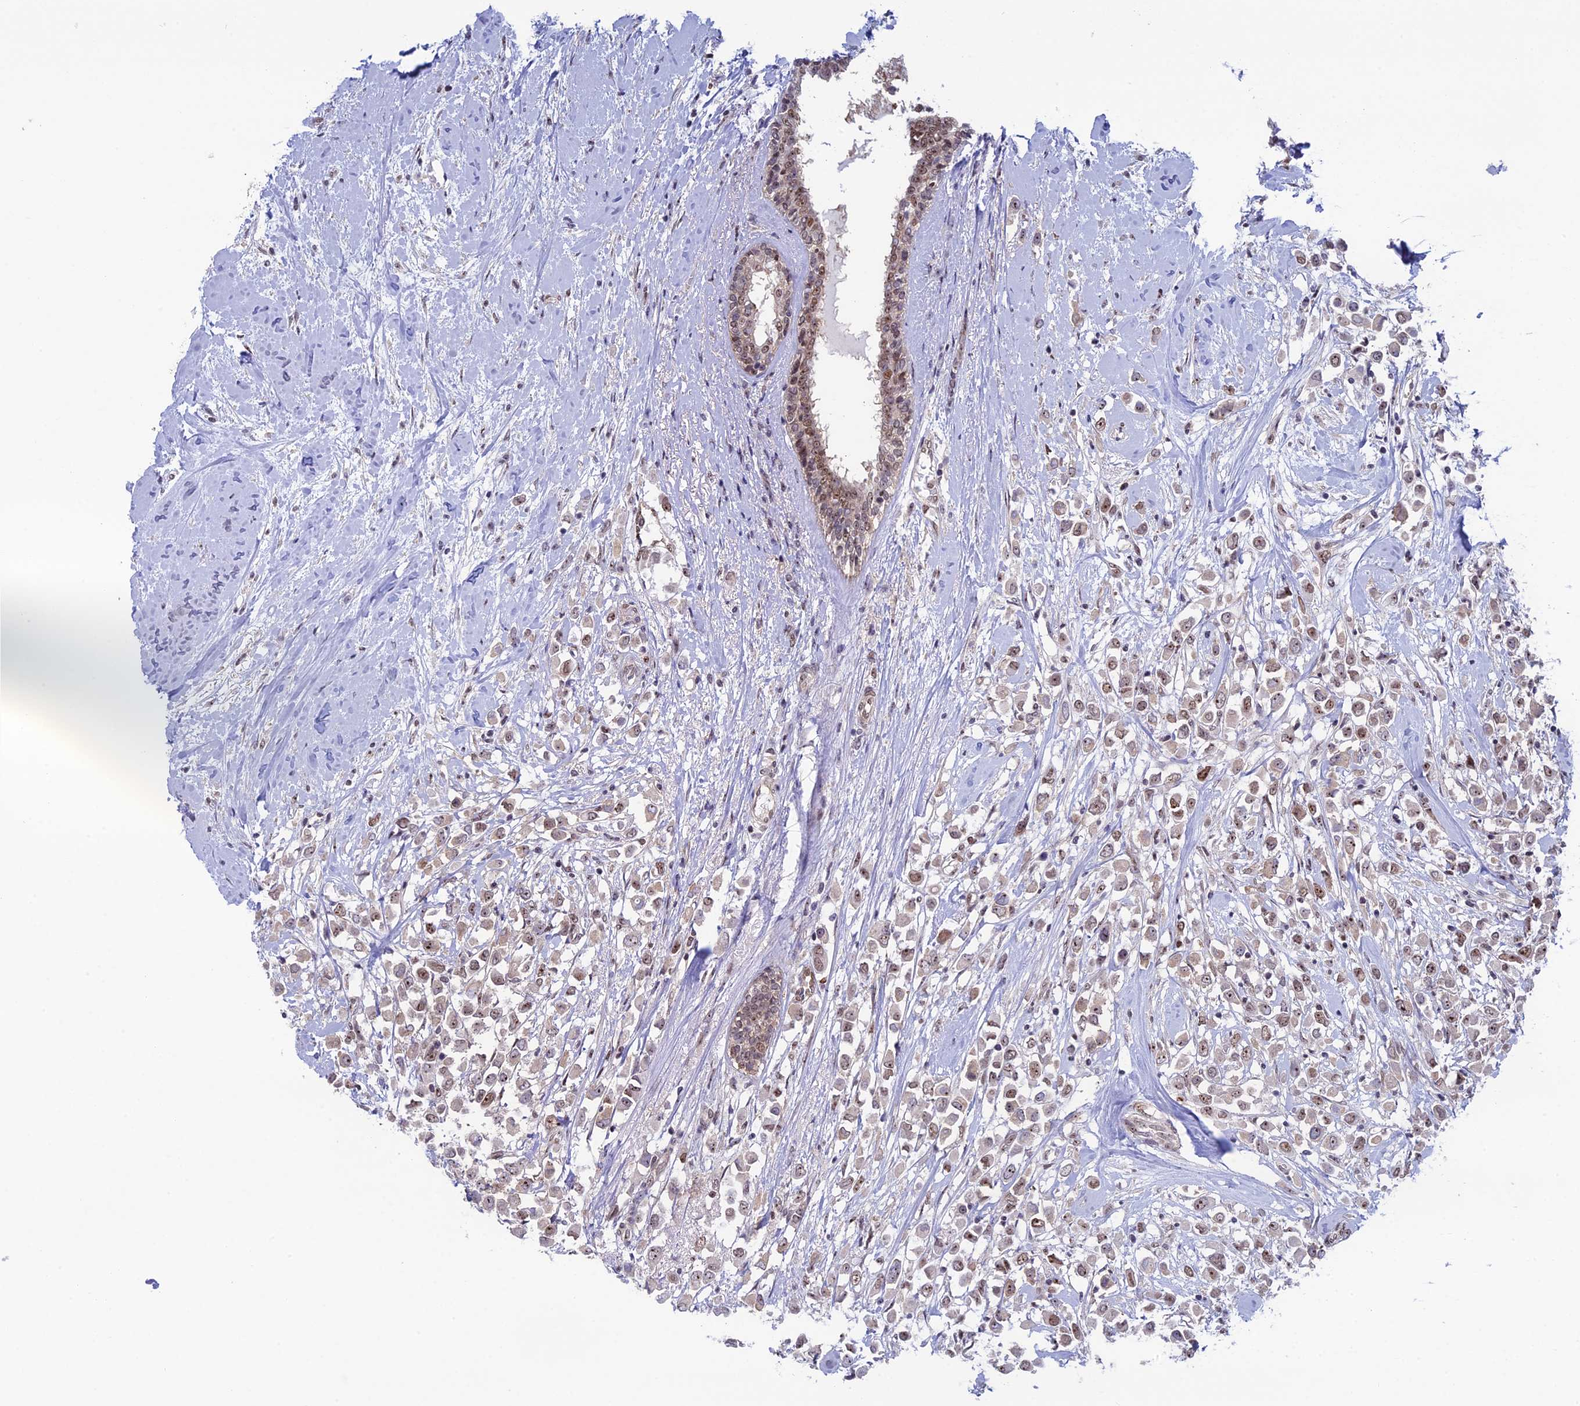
{"staining": {"intensity": "weak", "quantity": ">75%", "location": "nuclear"}, "tissue": "breast cancer", "cell_type": "Tumor cells", "image_type": "cancer", "snomed": [{"axis": "morphology", "description": "Duct carcinoma"}, {"axis": "topography", "description": "Breast"}], "caption": "The image shows a brown stain indicating the presence of a protein in the nuclear of tumor cells in intraductal carcinoma (breast). (DAB IHC with brightfield microscopy, high magnification).", "gene": "CCDC86", "patient": {"sex": "female", "age": 87}}